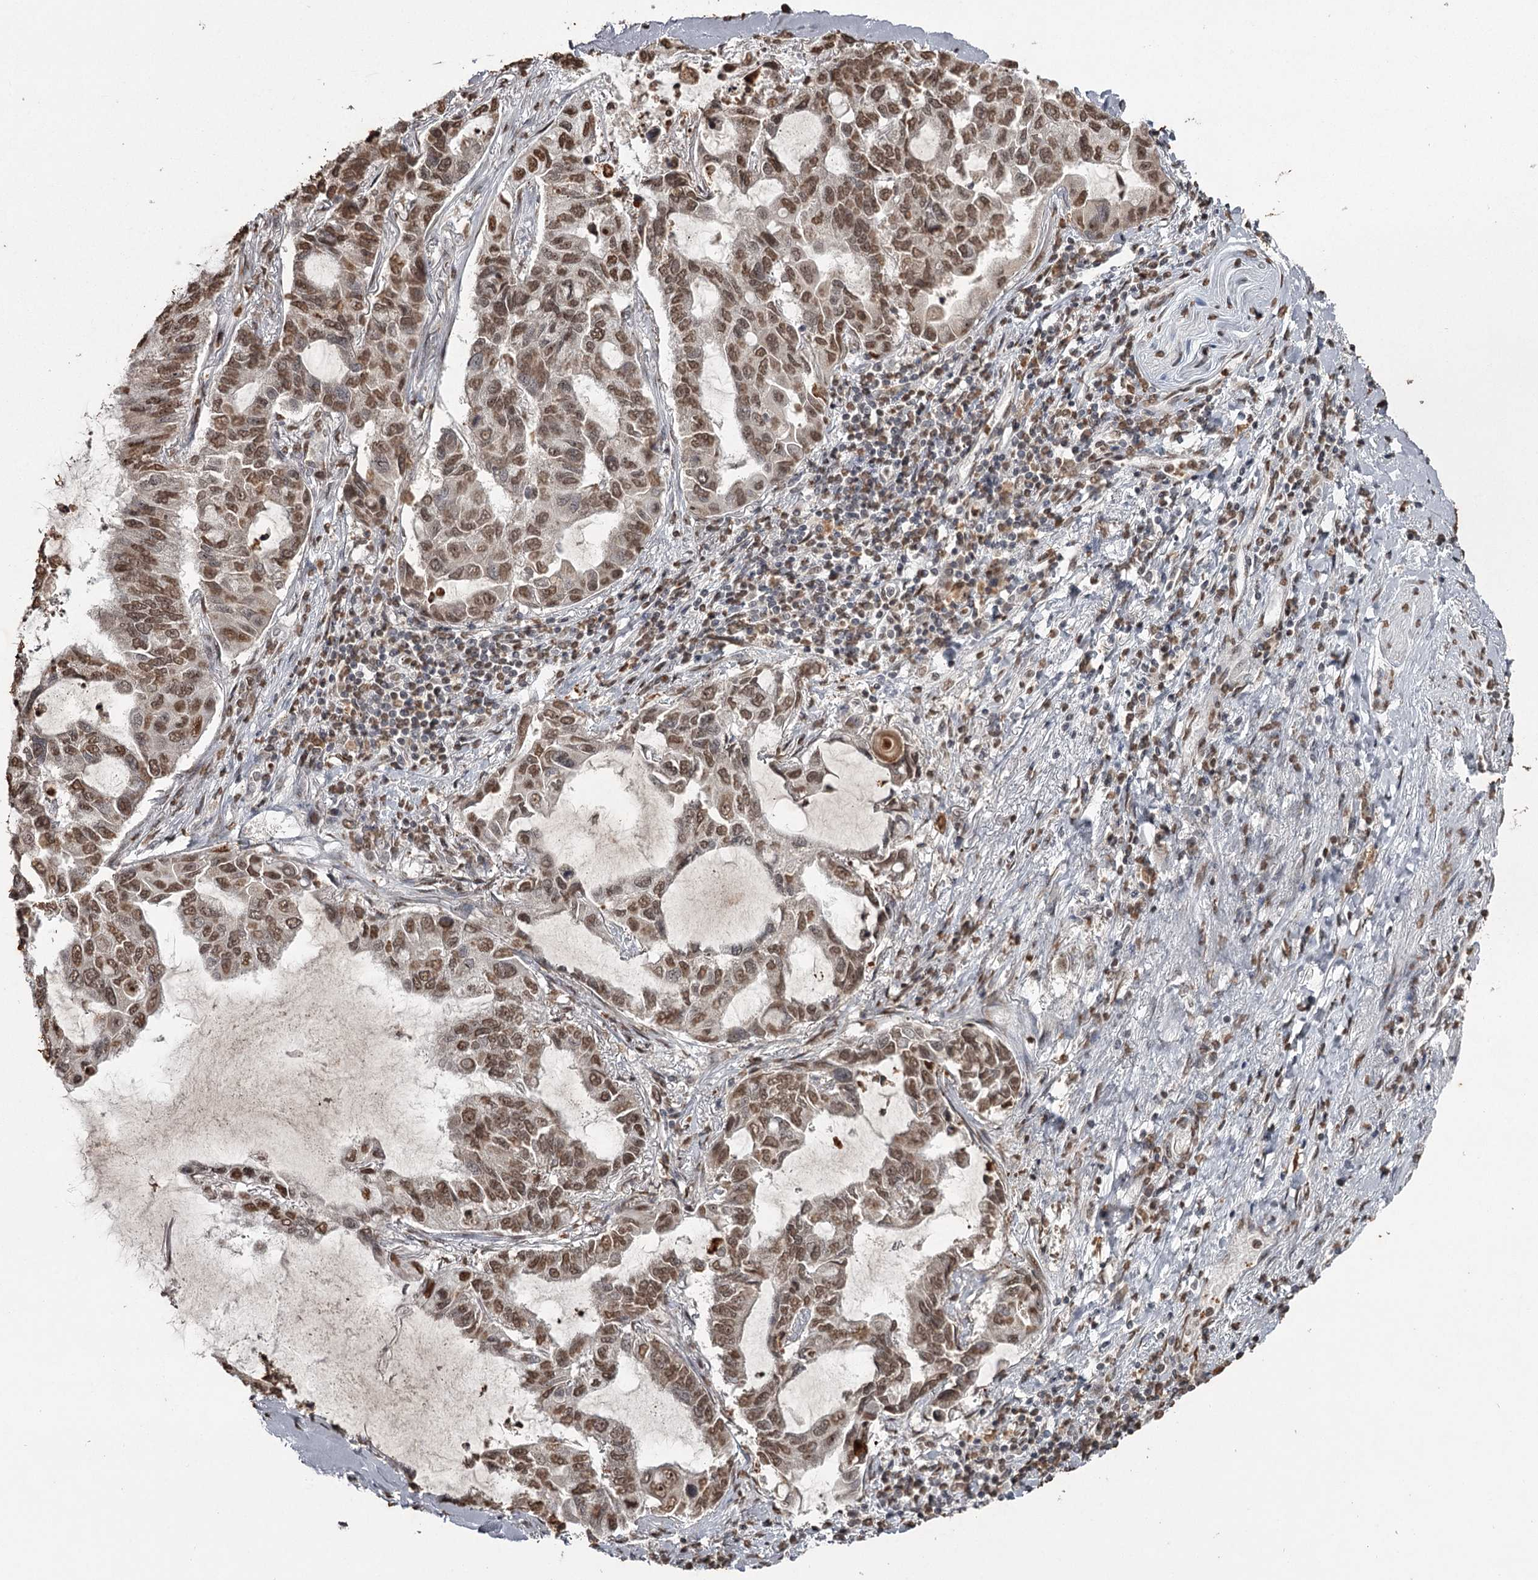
{"staining": {"intensity": "moderate", "quantity": ">75%", "location": "nuclear"}, "tissue": "lung cancer", "cell_type": "Tumor cells", "image_type": "cancer", "snomed": [{"axis": "morphology", "description": "Adenocarcinoma, NOS"}, {"axis": "topography", "description": "Lung"}], "caption": "Lung adenocarcinoma tissue reveals moderate nuclear staining in about >75% of tumor cells", "gene": "THYN1", "patient": {"sex": "male", "age": 64}}